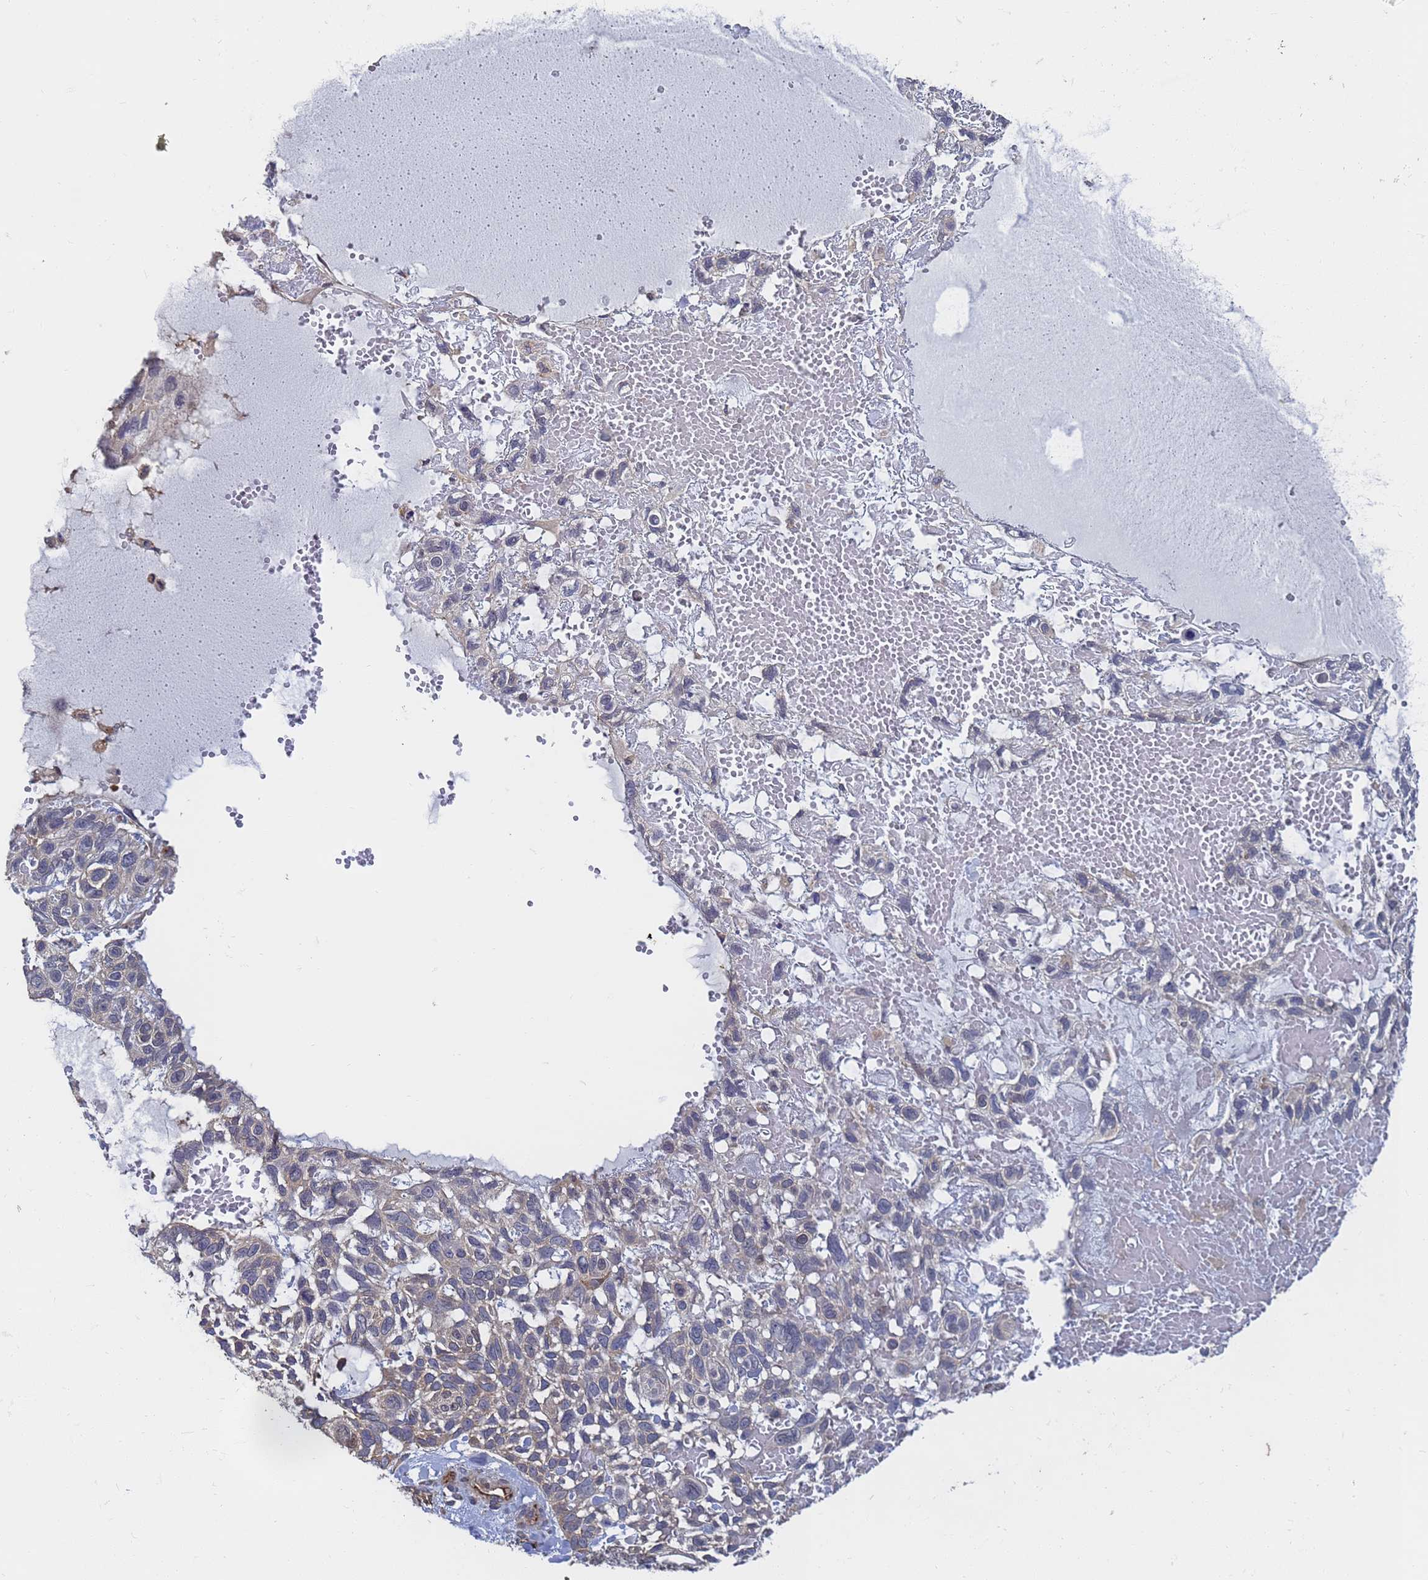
{"staining": {"intensity": "weak", "quantity": "25%-75%", "location": "cytoplasmic/membranous"}, "tissue": "skin cancer", "cell_type": "Tumor cells", "image_type": "cancer", "snomed": [{"axis": "morphology", "description": "Basal cell carcinoma"}, {"axis": "topography", "description": "Skin"}], "caption": "The histopathology image exhibits immunohistochemical staining of basal cell carcinoma (skin). There is weak cytoplasmic/membranous positivity is seen in approximately 25%-75% of tumor cells.", "gene": "ALS2CL", "patient": {"sex": "male", "age": 88}}